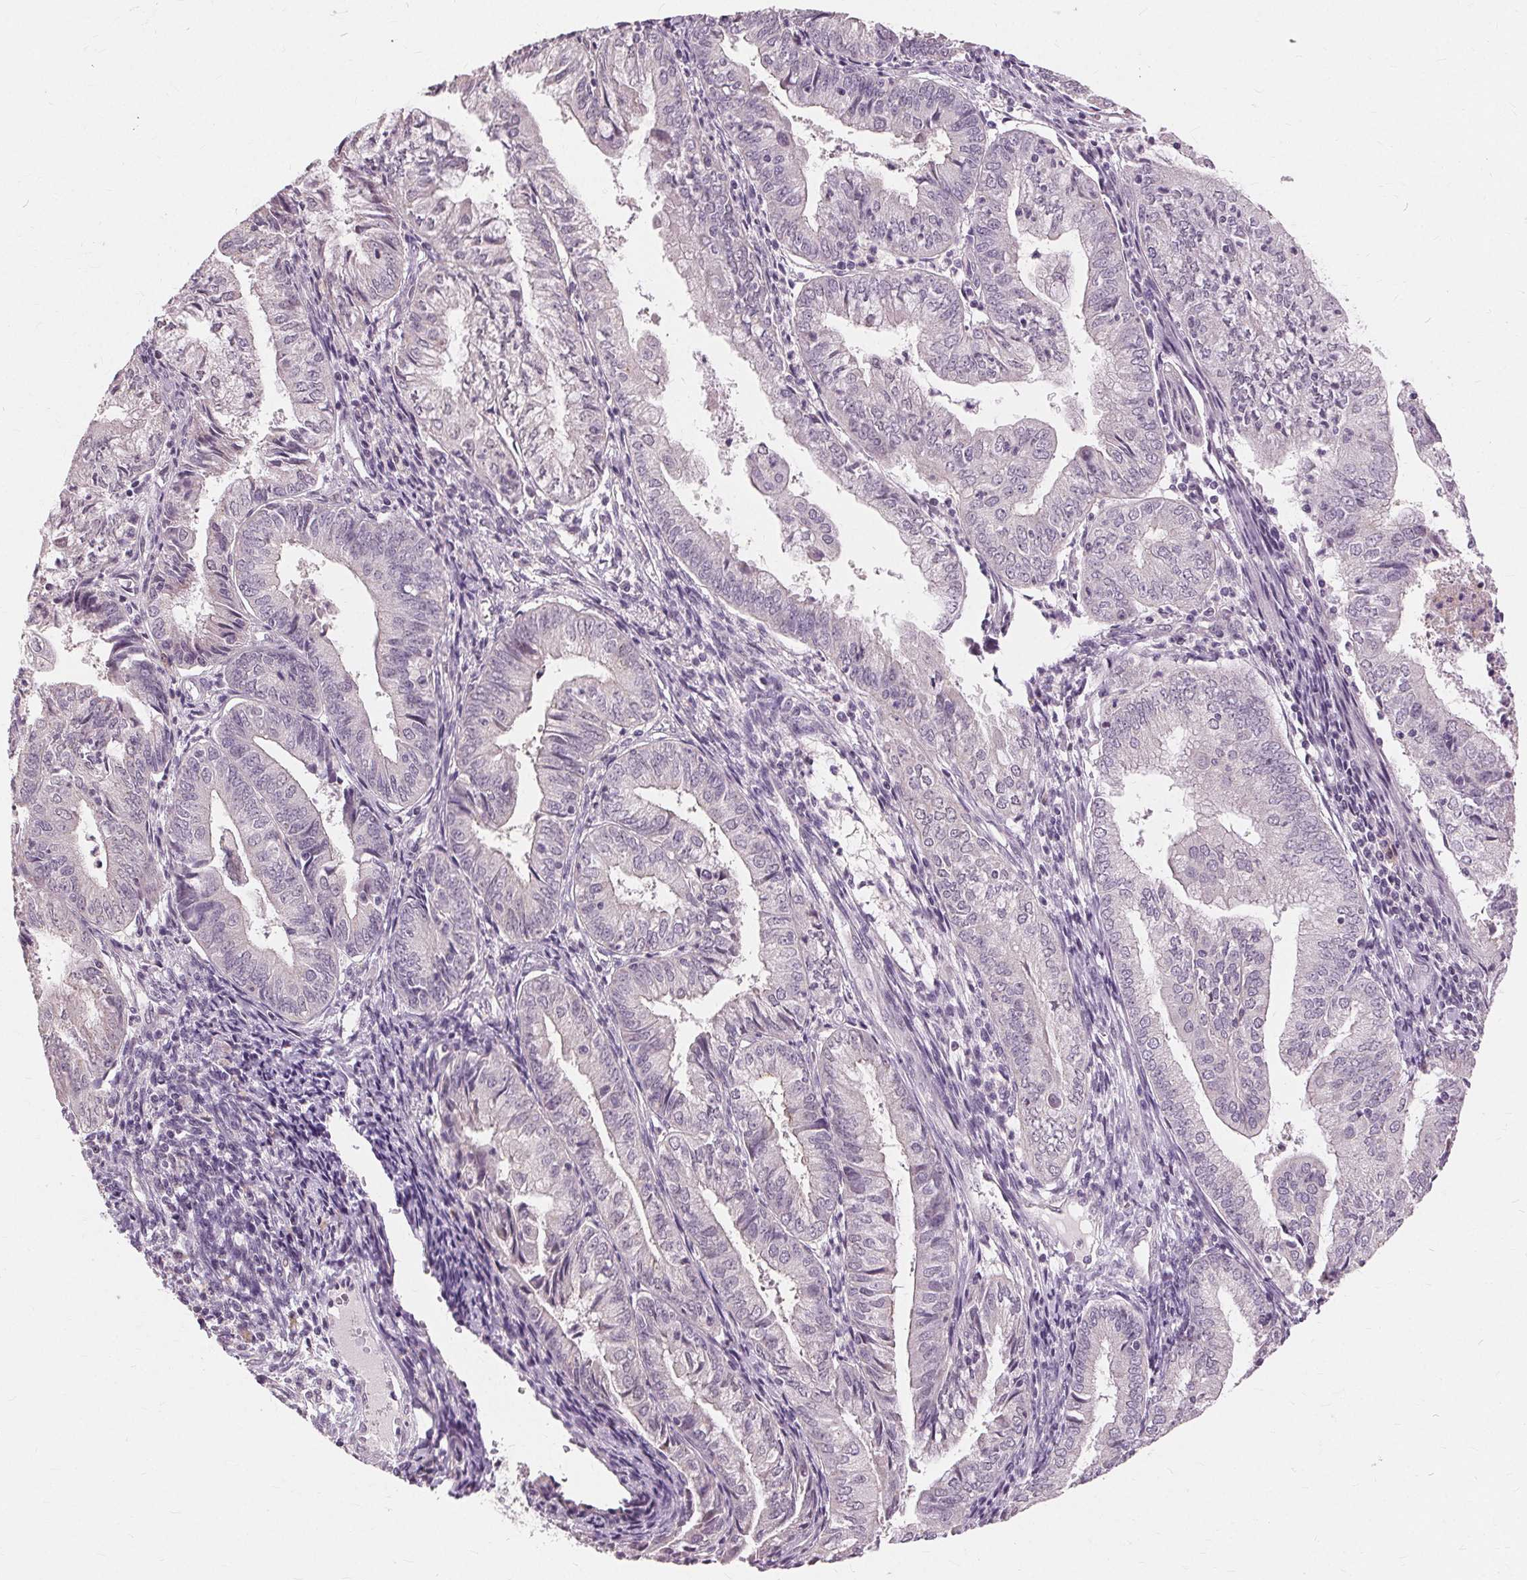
{"staining": {"intensity": "negative", "quantity": "none", "location": "none"}, "tissue": "endometrial cancer", "cell_type": "Tumor cells", "image_type": "cancer", "snomed": [{"axis": "morphology", "description": "Adenocarcinoma, NOS"}, {"axis": "topography", "description": "Endometrium"}], "caption": "Tumor cells show no significant protein positivity in endometrial cancer.", "gene": "SIGLEC6", "patient": {"sex": "female", "age": 55}}